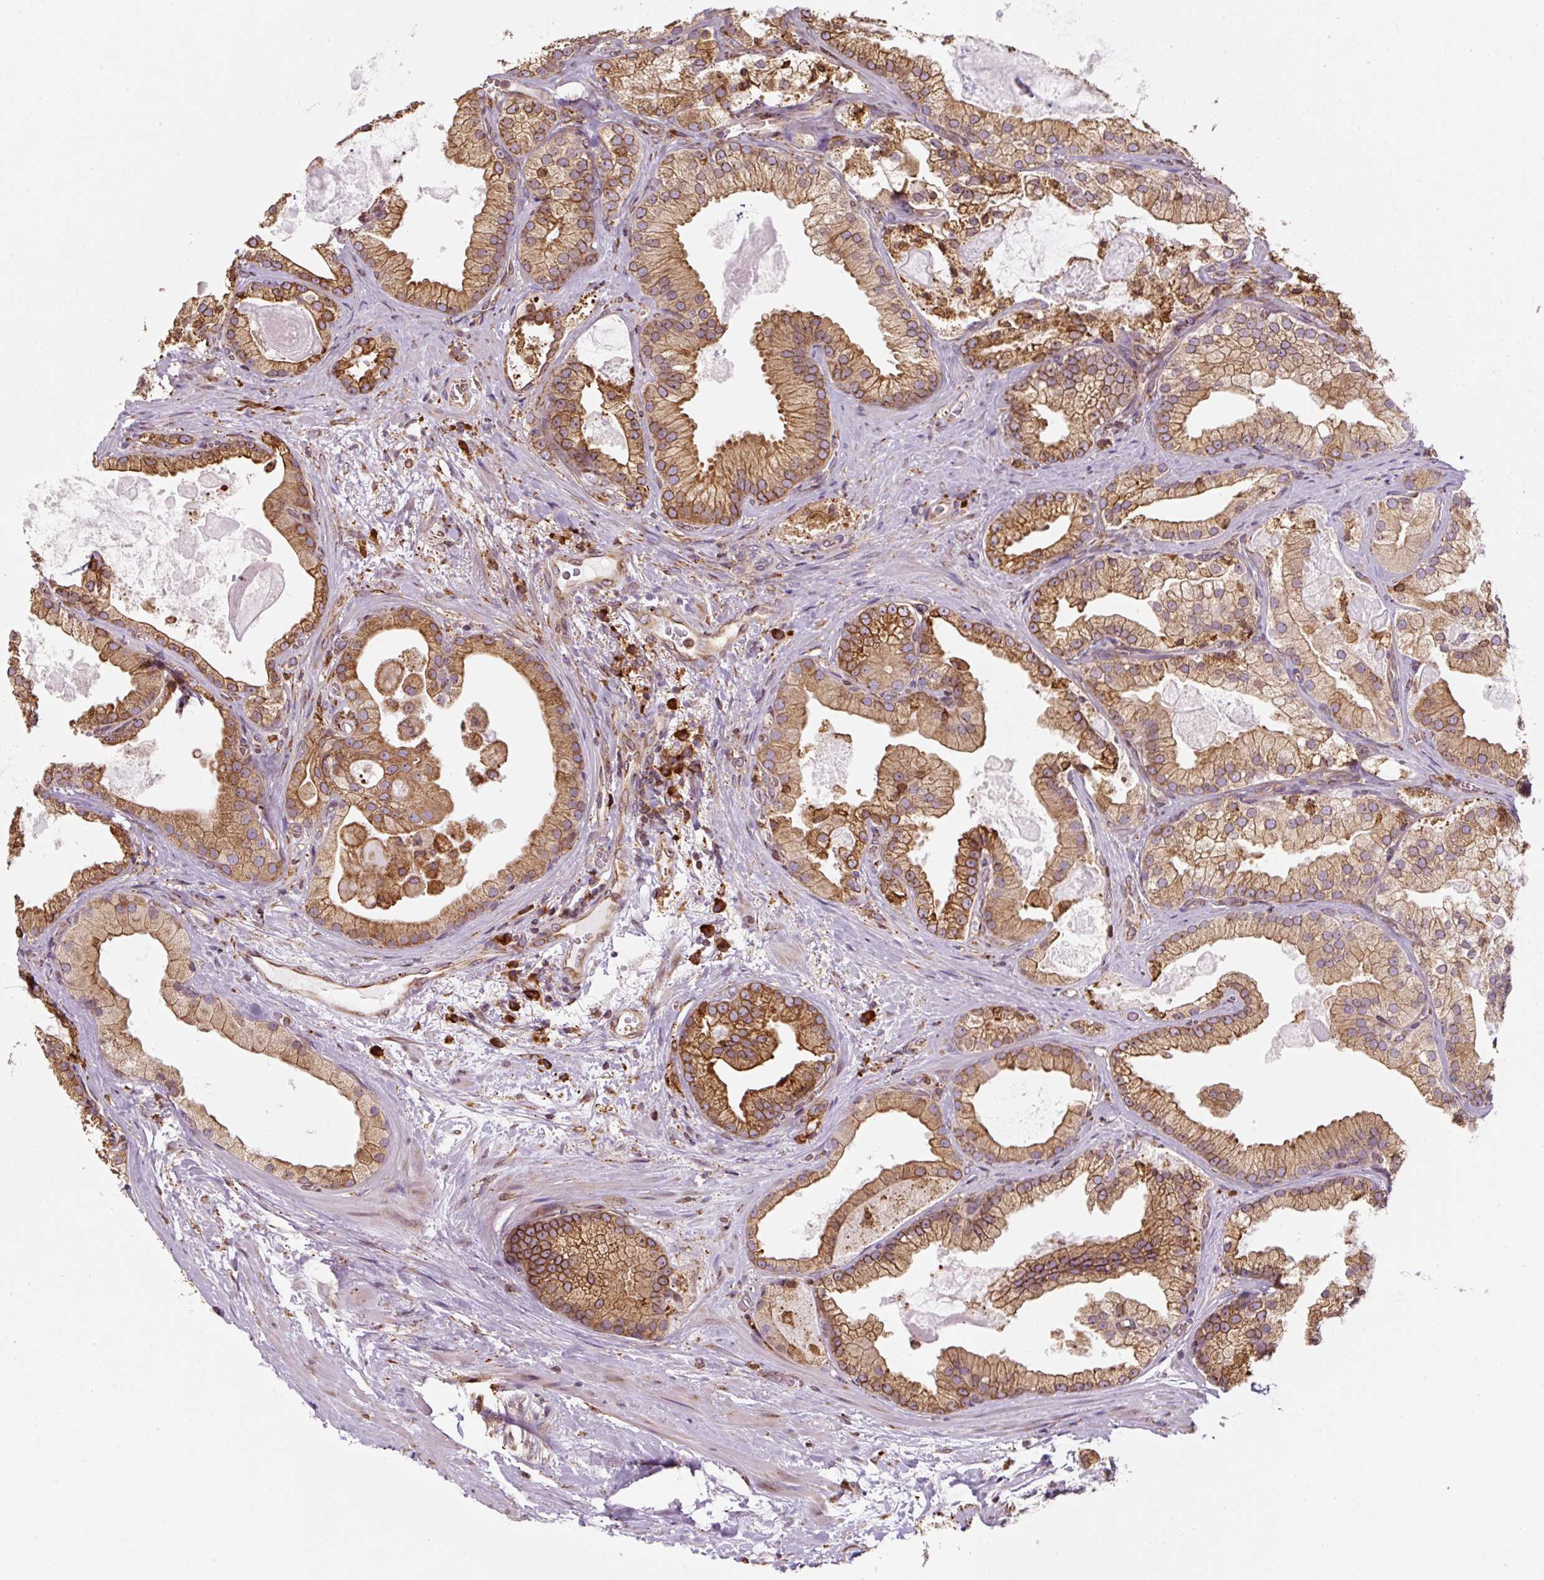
{"staining": {"intensity": "moderate", "quantity": ">75%", "location": "cytoplasmic/membranous"}, "tissue": "prostate cancer", "cell_type": "Tumor cells", "image_type": "cancer", "snomed": [{"axis": "morphology", "description": "Adenocarcinoma, High grade"}, {"axis": "topography", "description": "Prostate"}], "caption": "Immunohistochemistry photomicrograph of prostate cancer stained for a protein (brown), which displays medium levels of moderate cytoplasmic/membranous staining in about >75% of tumor cells.", "gene": "PRKCSH", "patient": {"sex": "male", "age": 68}}